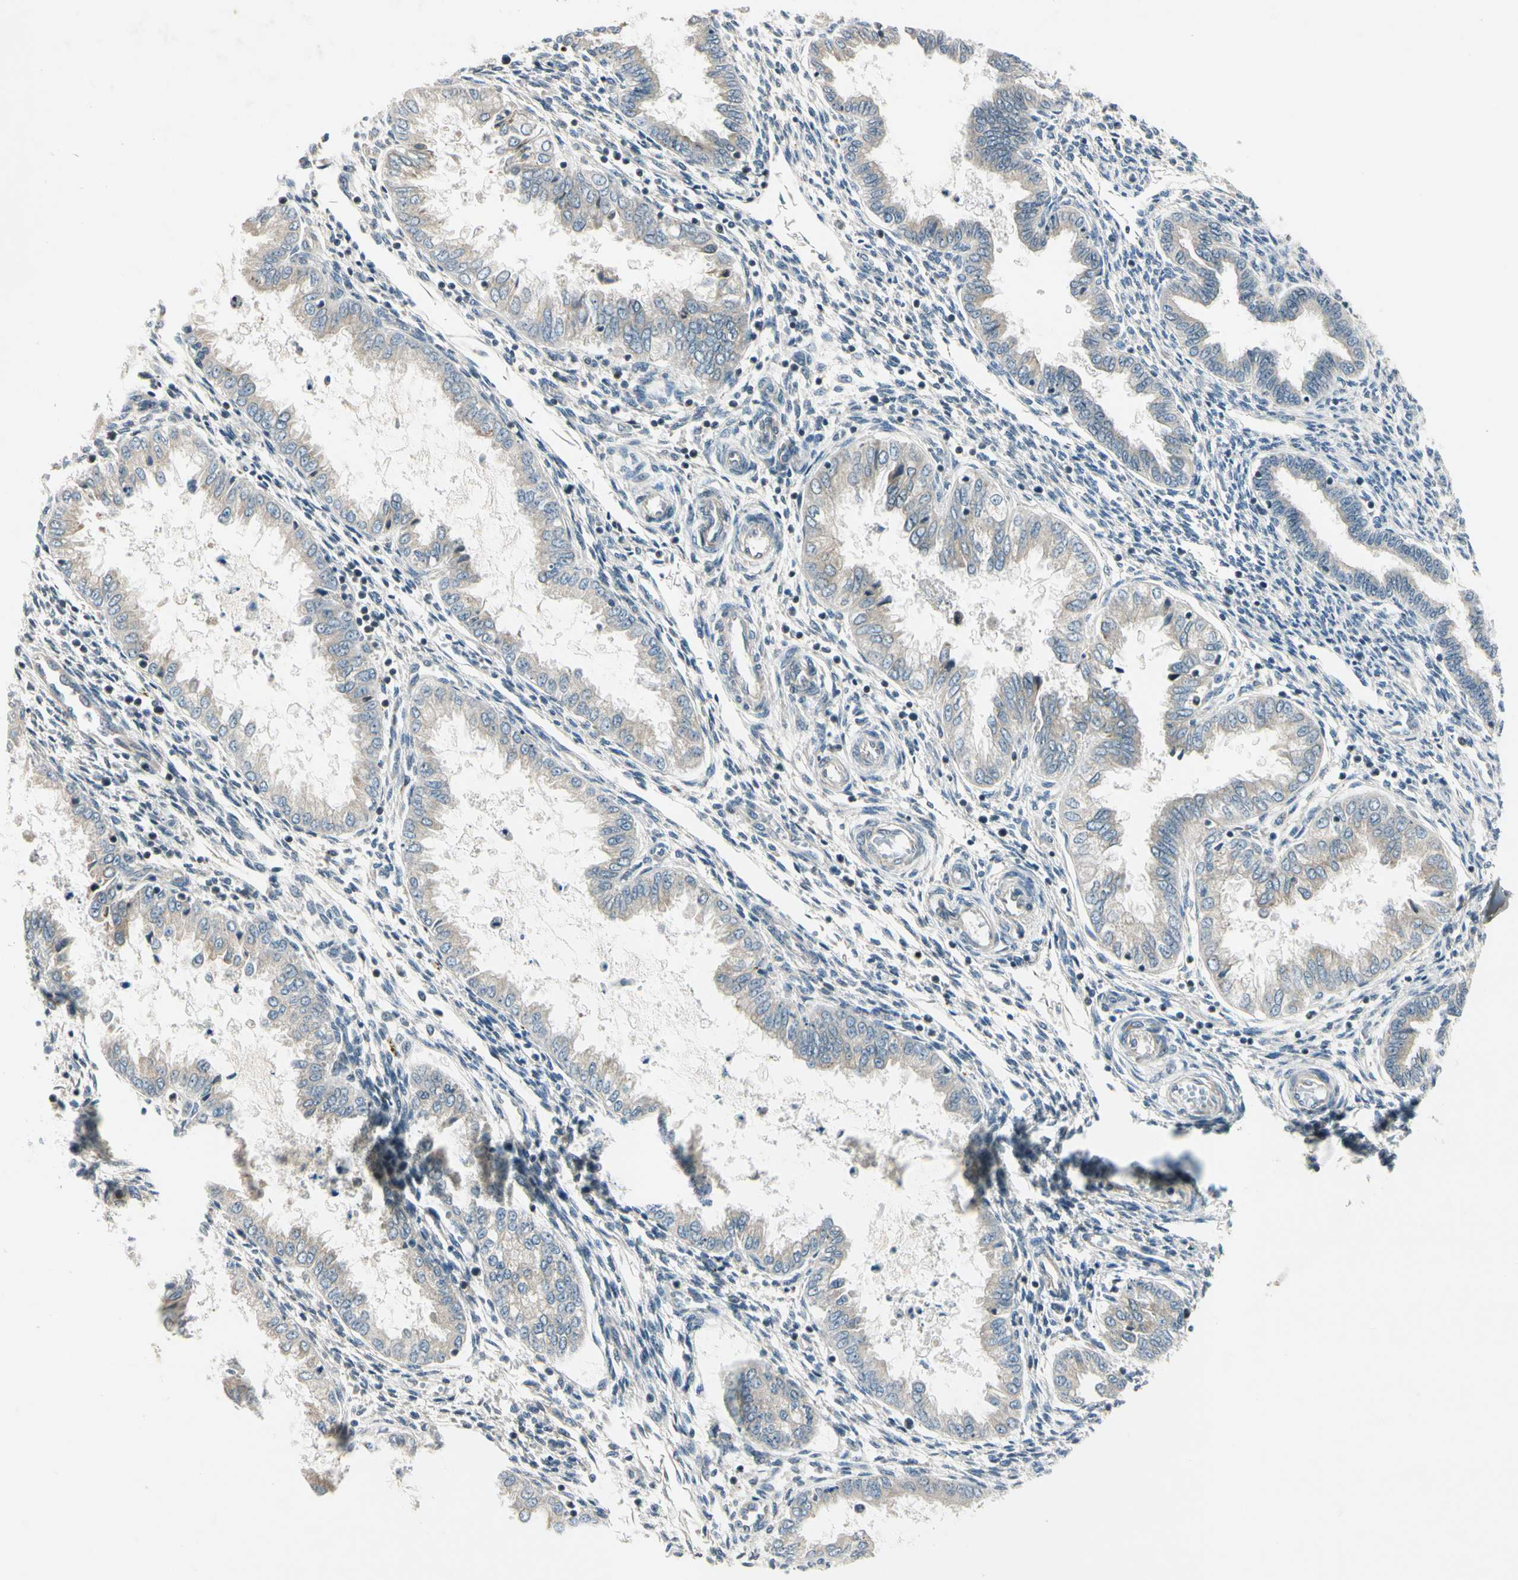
{"staining": {"intensity": "weak", "quantity": "<25%", "location": "cytoplasmic/membranous"}, "tissue": "endometrium", "cell_type": "Cells in endometrial stroma", "image_type": "normal", "snomed": [{"axis": "morphology", "description": "Normal tissue, NOS"}, {"axis": "topography", "description": "Endometrium"}], "caption": "Micrograph shows no protein staining in cells in endometrial stroma of normal endometrium.", "gene": "RPS6KB2", "patient": {"sex": "female", "age": 33}}